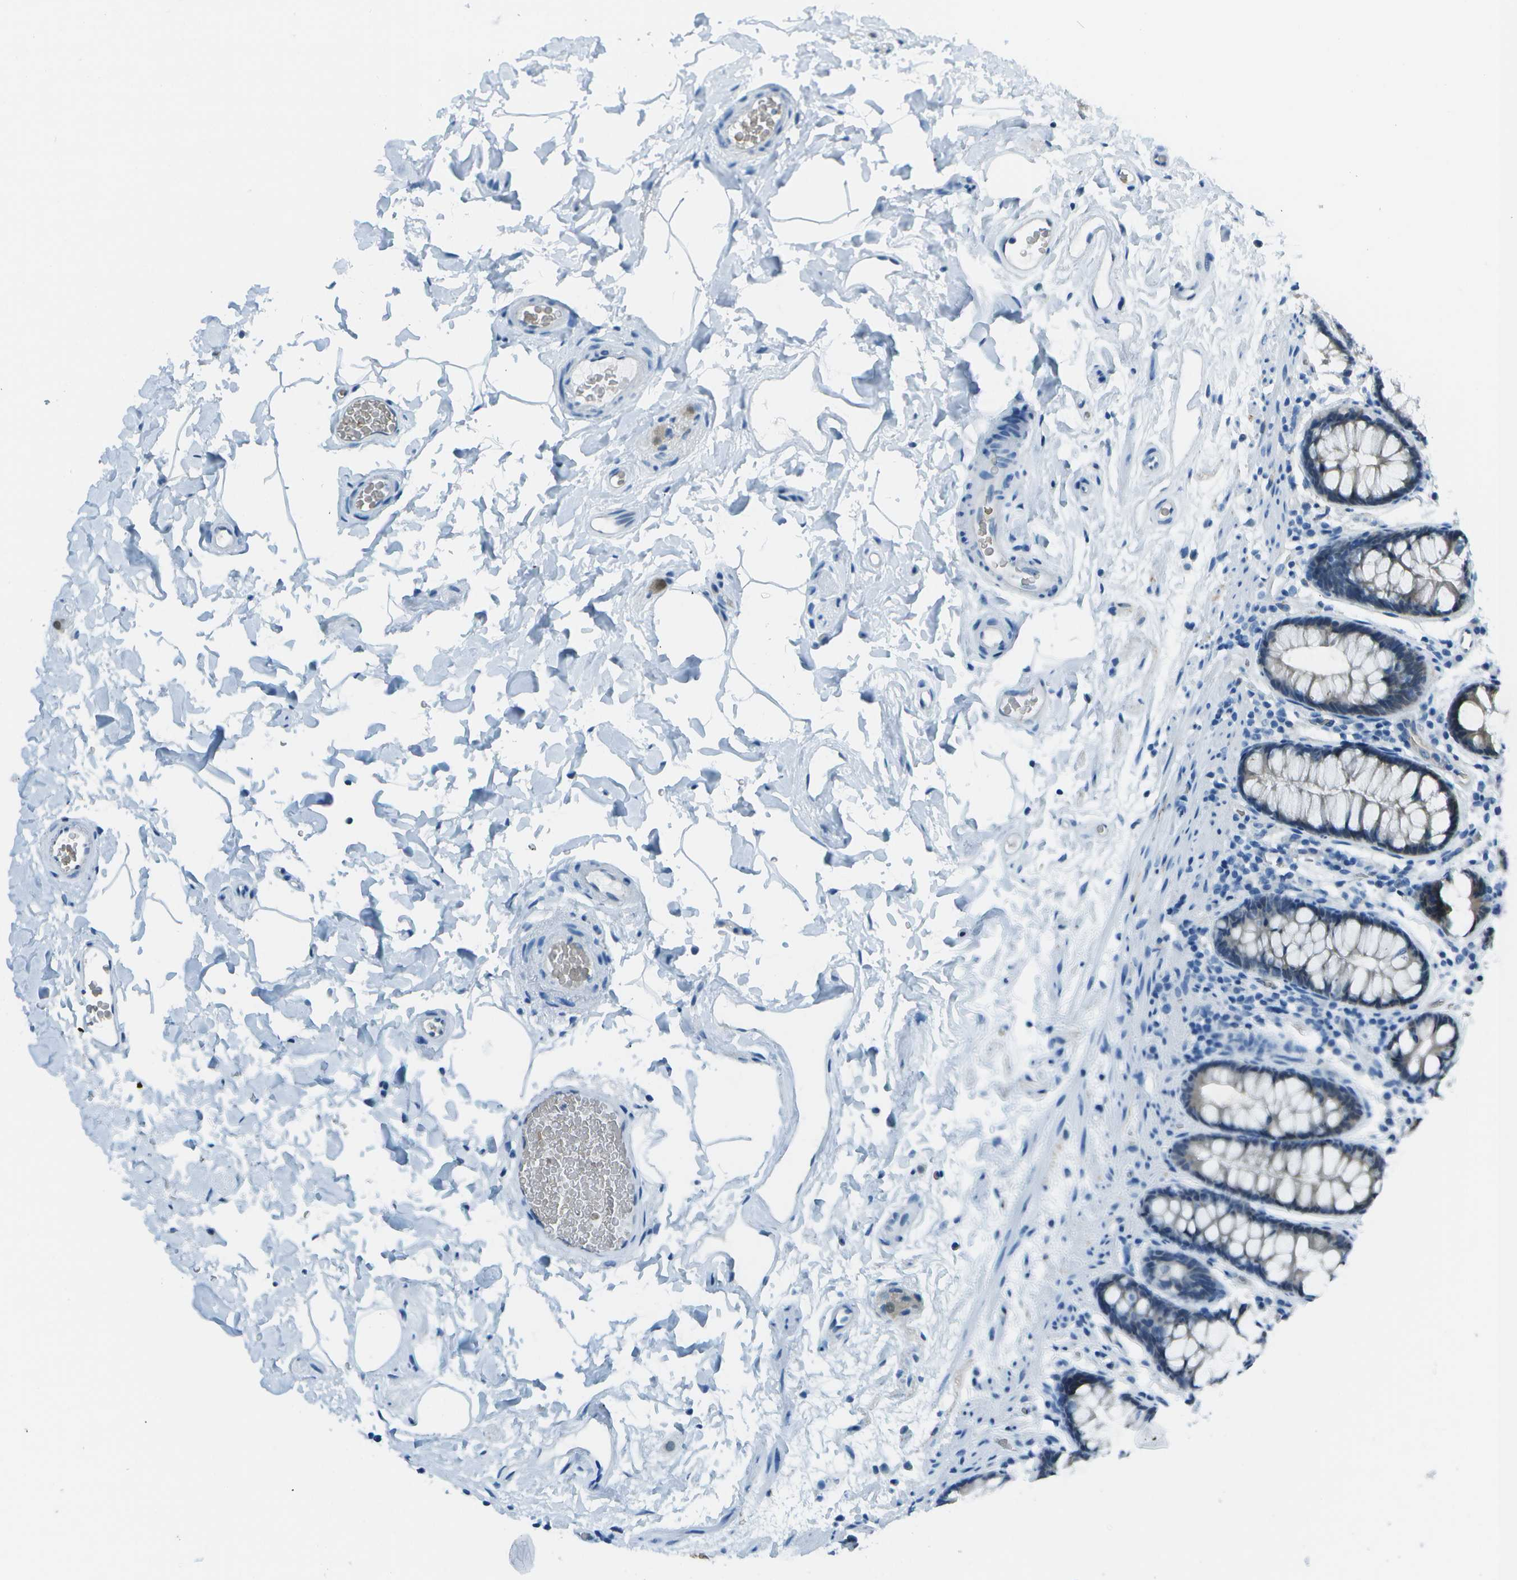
{"staining": {"intensity": "negative", "quantity": "none", "location": "none"}, "tissue": "colon", "cell_type": "Endothelial cells", "image_type": "normal", "snomed": [{"axis": "morphology", "description": "Normal tissue, NOS"}, {"axis": "topography", "description": "Colon"}], "caption": "Immunohistochemistry histopathology image of benign colon stained for a protein (brown), which exhibits no staining in endothelial cells. (Stains: DAB (3,3'-diaminobenzidine) immunohistochemistry (IHC) with hematoxylin counter stain, Microscopy: brightfield microscopy at high magnification).", "gene": "ASL", "patient": {"sex": "female", "age": 80}}